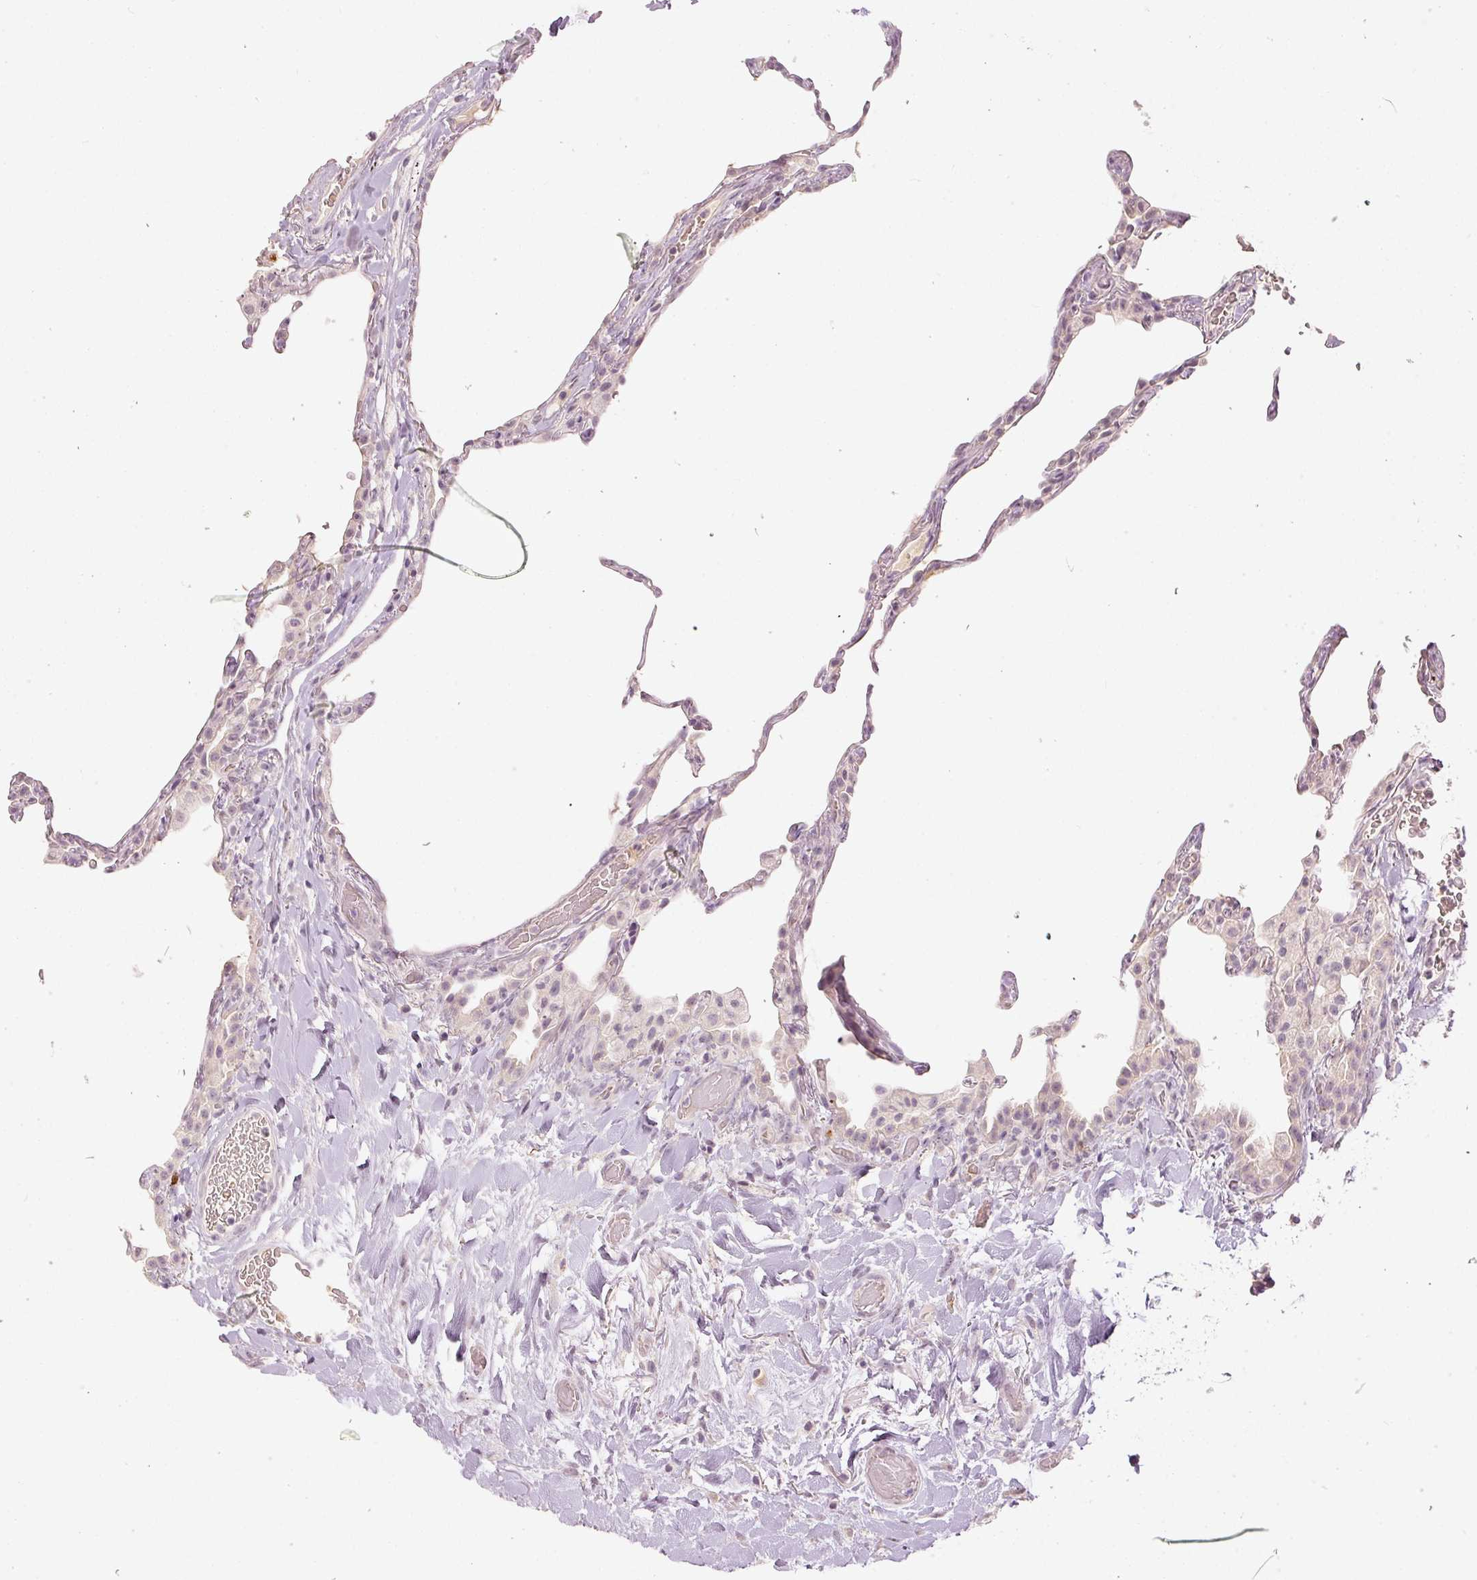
{"staining": {"intensity": "negative", "quantity": "none", "location": "none"}, "tissue": "lung", "cell_type": "Alveolar cells", "image_type": "normal", "snomed": [{"axis": "morphology", "description": "Normal tissue, NOS"}, {"axis": "topography", "description": "Lung"}], "caption": "Alveolar cells show no significant protein positivity in benign lung. (DAB immunohistochemistry (IHC), high magnification).", "gene": "GZMA", "patient": {"sex": "female", "age": 57}}